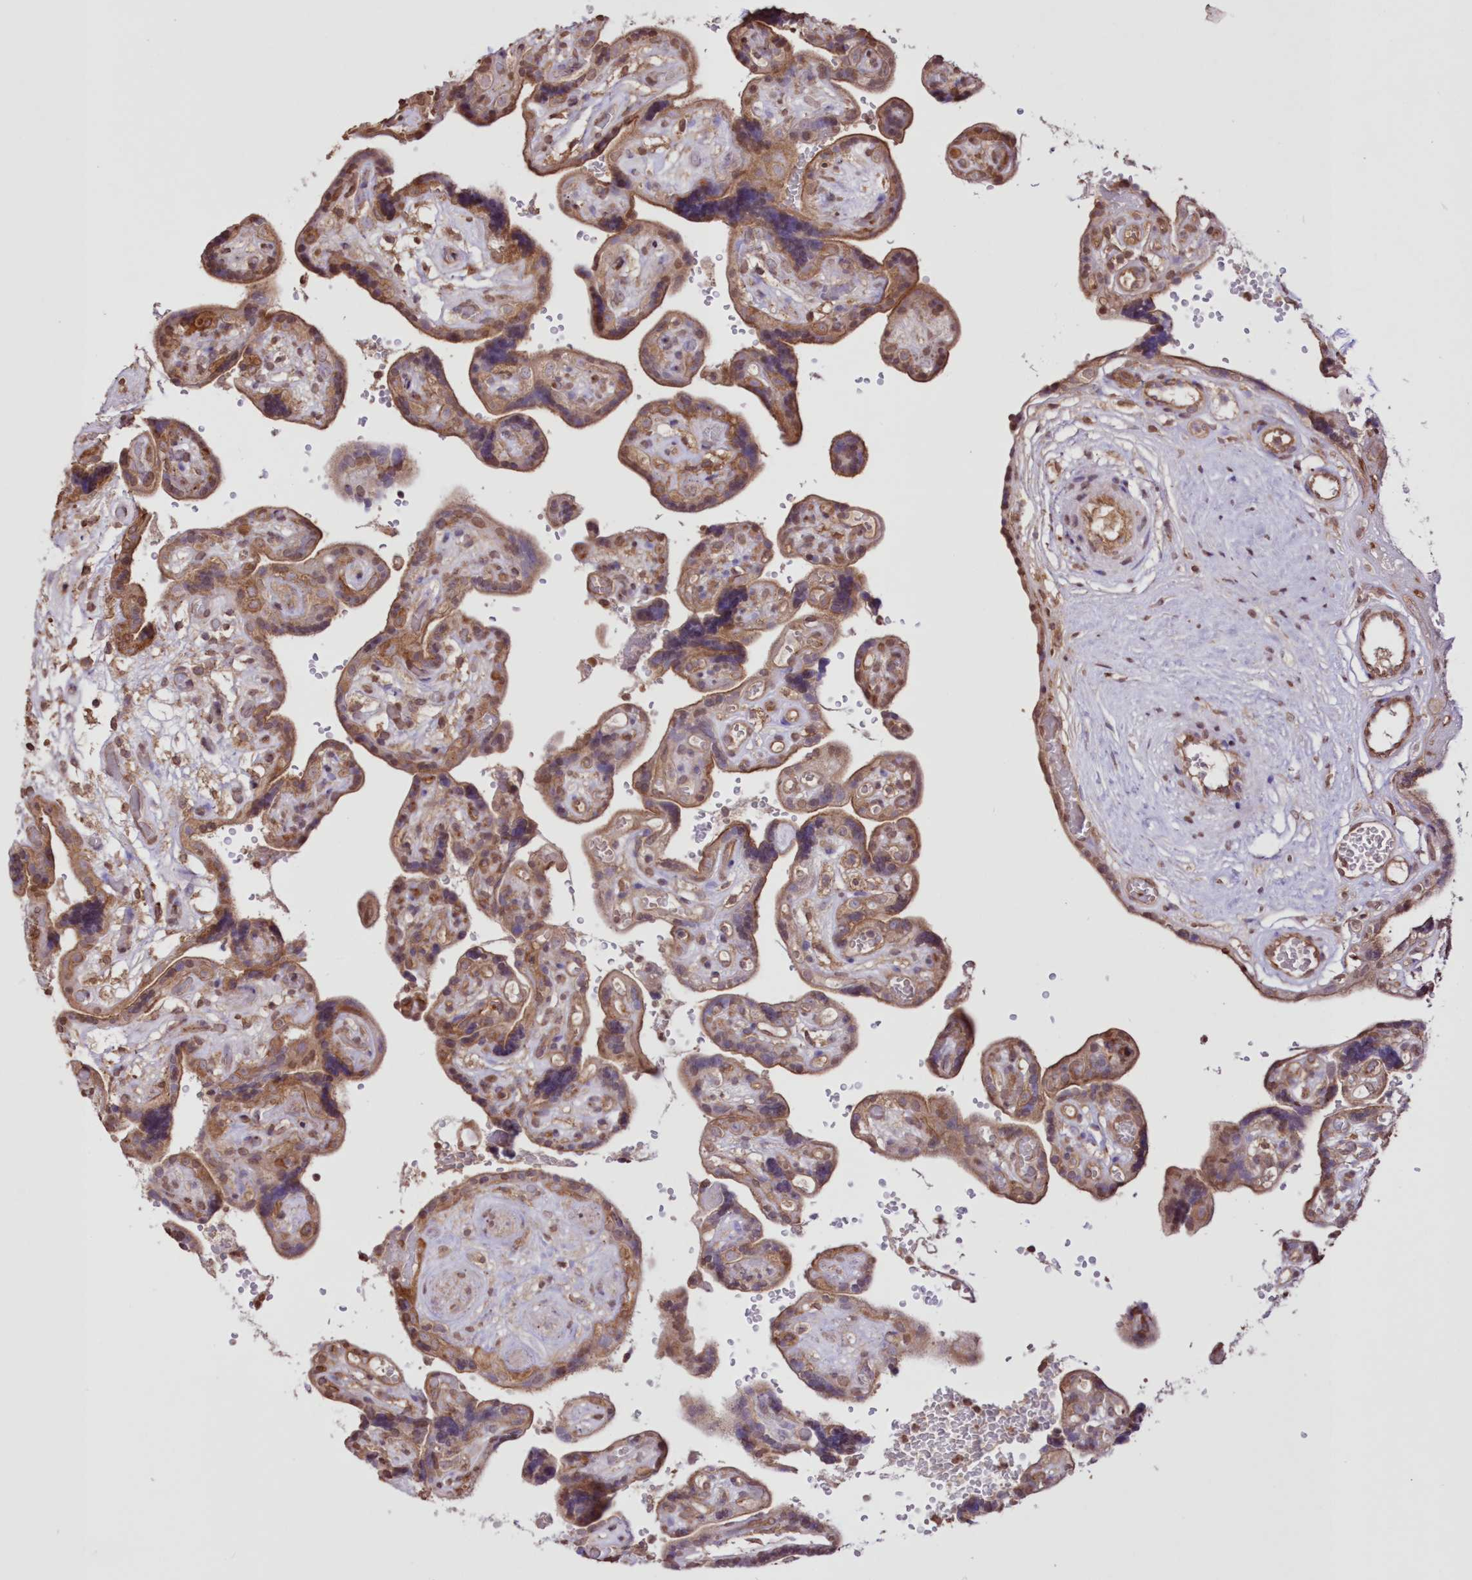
{"staining": {"intensity": "moderate", "quantity": ">75%", "location": "cytoplasmic/membranous,nuclear"}, "tissue": "placenta", "cell_type": "Decidual cells", "image_type": "normal", "snomed": [{"axis": "morphology", "description": "Normal tissue, NOS"}, {"axis": "topography", "description": "Placenta"}], "caption": "A brown stain shows moderate cytoplasmic/membranous,nuclear positivity of a protein in decidual cells of unremarkable placenta.", "gene": "FCHO2", "patient": {"sex": "female", "age": 30}}